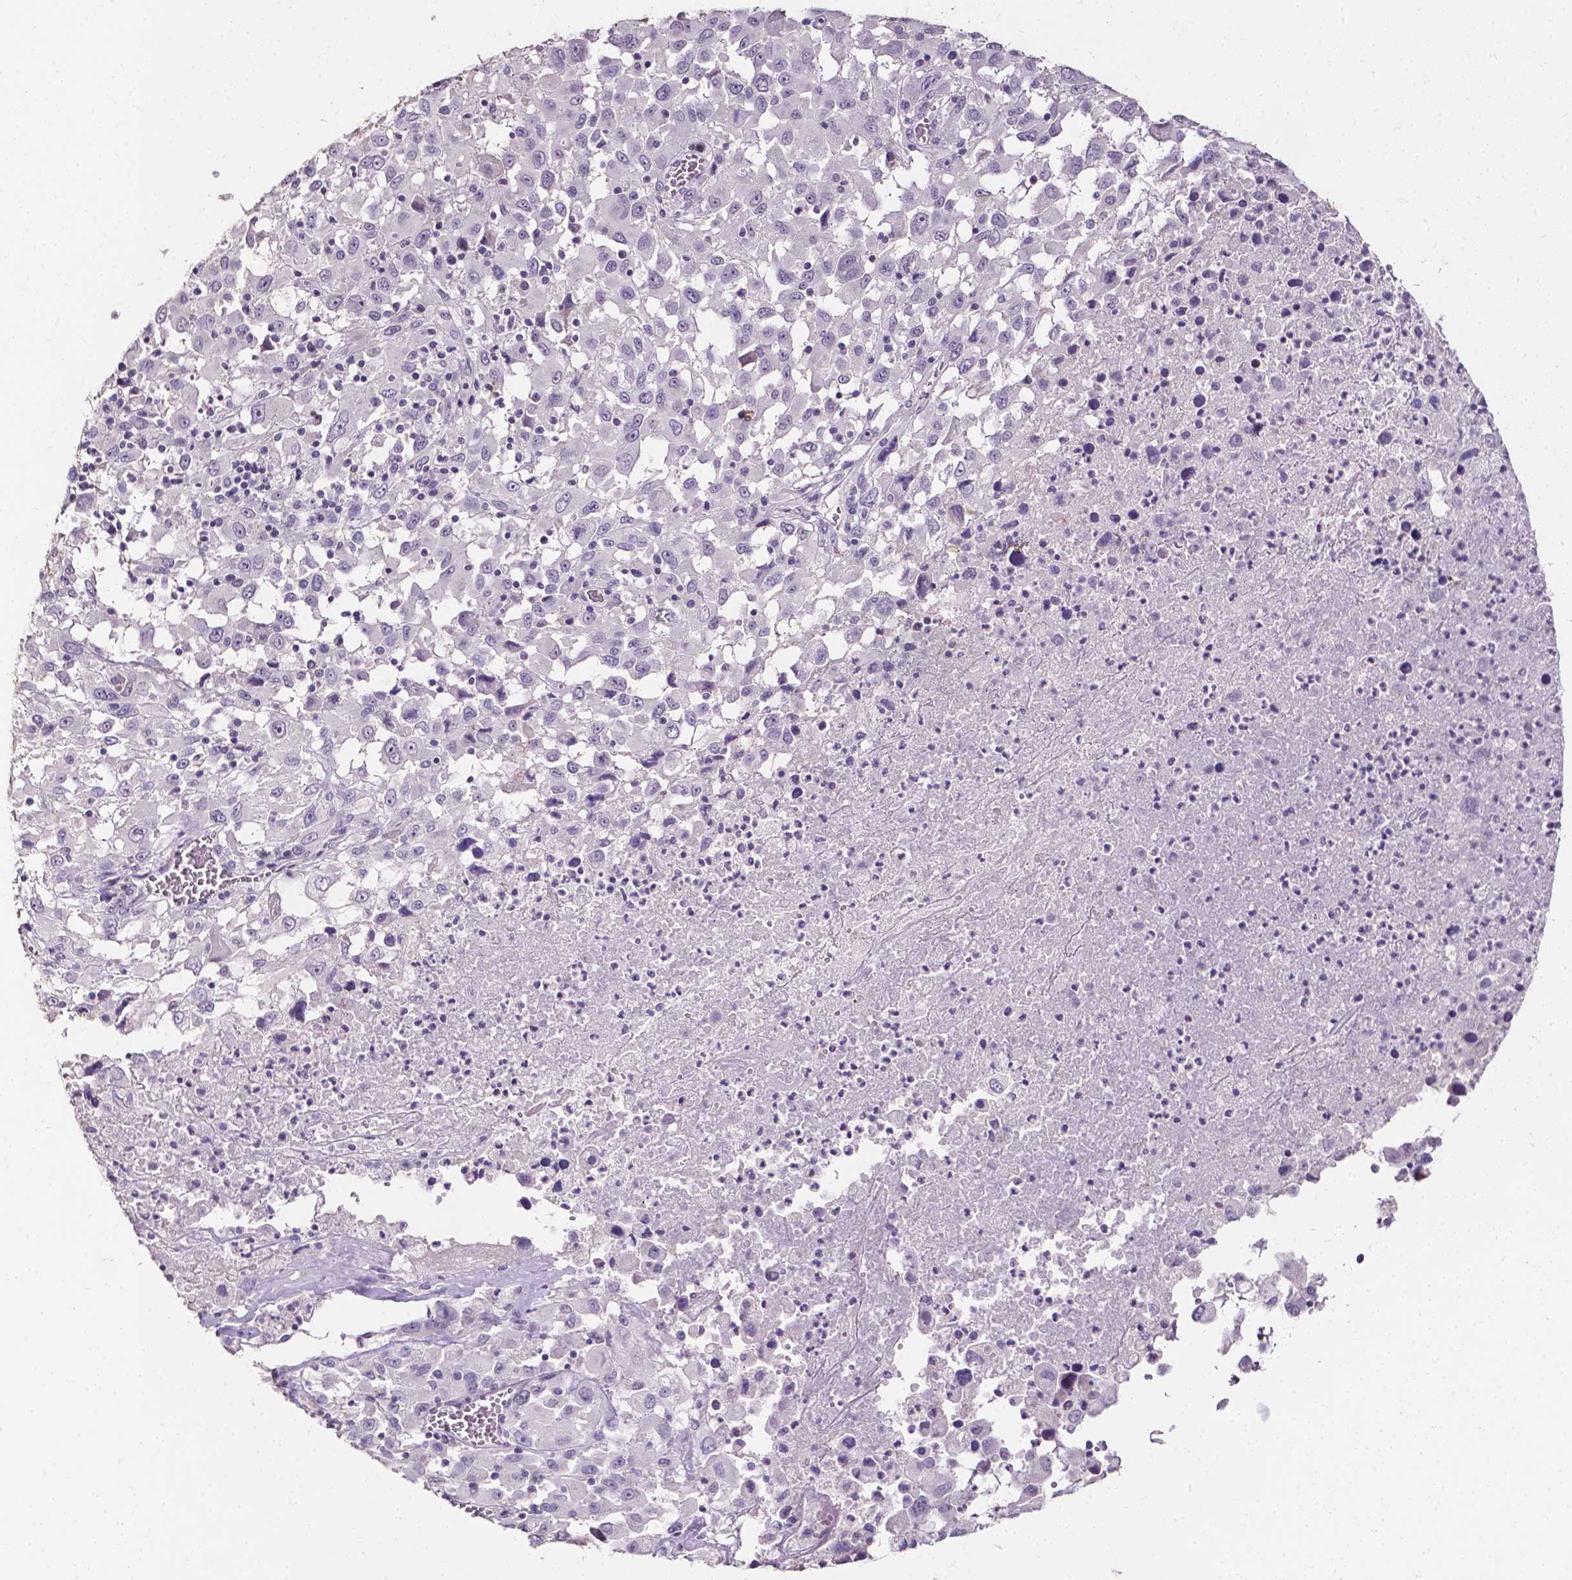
{"staining": {"intensity": "negative", "quantity": "none", "location": "none"}, "tissue": "melanoma", "cell_type": "Tumor cells", "image_type": "cancer", "snomed": [{"axis": "morphology", "description": "Malignant melanoma, Metastatic site"}, {"axis": "topography", "description": "Soft tissue"}], "caption": "An image of human malignant melanoma (metastatic site) is negative for staining in tumor cells.", "gene": "PSAT1", "patient": {"sex": "male", "age": 50}}